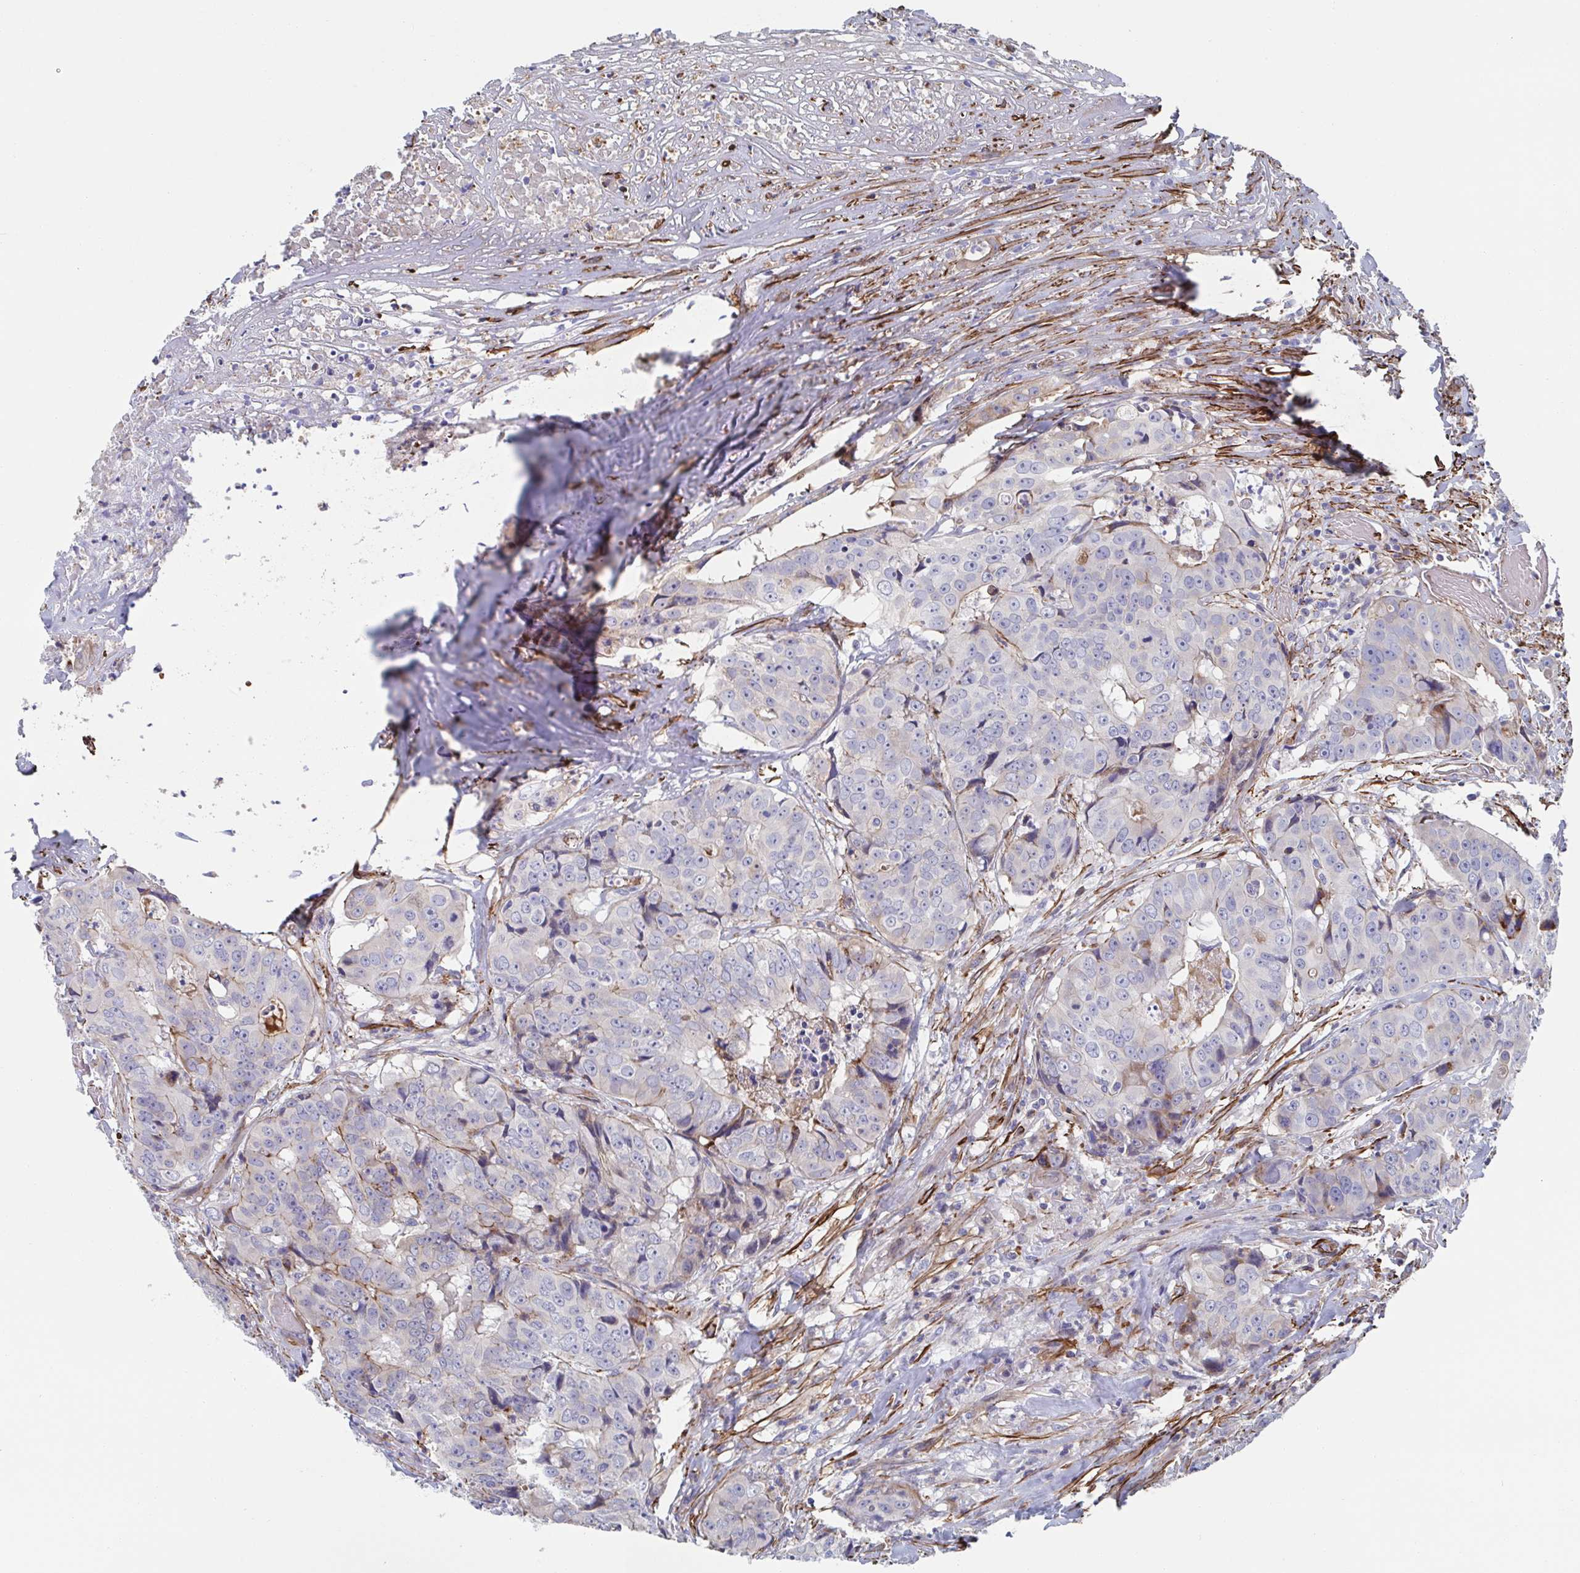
{"staining": {"intensity": "negative", "quantity": "none", "location": "none"}, "tissue": "colorectal cancer", "cell_type": "Tumor cells", "image_type": "cancer", "snomed": [{"axis": "morphology", "description": "Adenocarcinoma, NOS"}, {"axis": "topography", "description": "Rectum"}], "caption": "This image is of colorectal cancer (adenocarcinoma) stained with immunohistochemistry (IHC) to label a protein in brown with the nuclei are counter-stained blue. There is no positivity in tumor cells. Brightfield microscopy of immunohistochemistry stained with DAB (brown) and hematoxylin (blue), captured at high magnification.", "gene": "KLC3", "patient": {"sex": "female", "age": 62}}